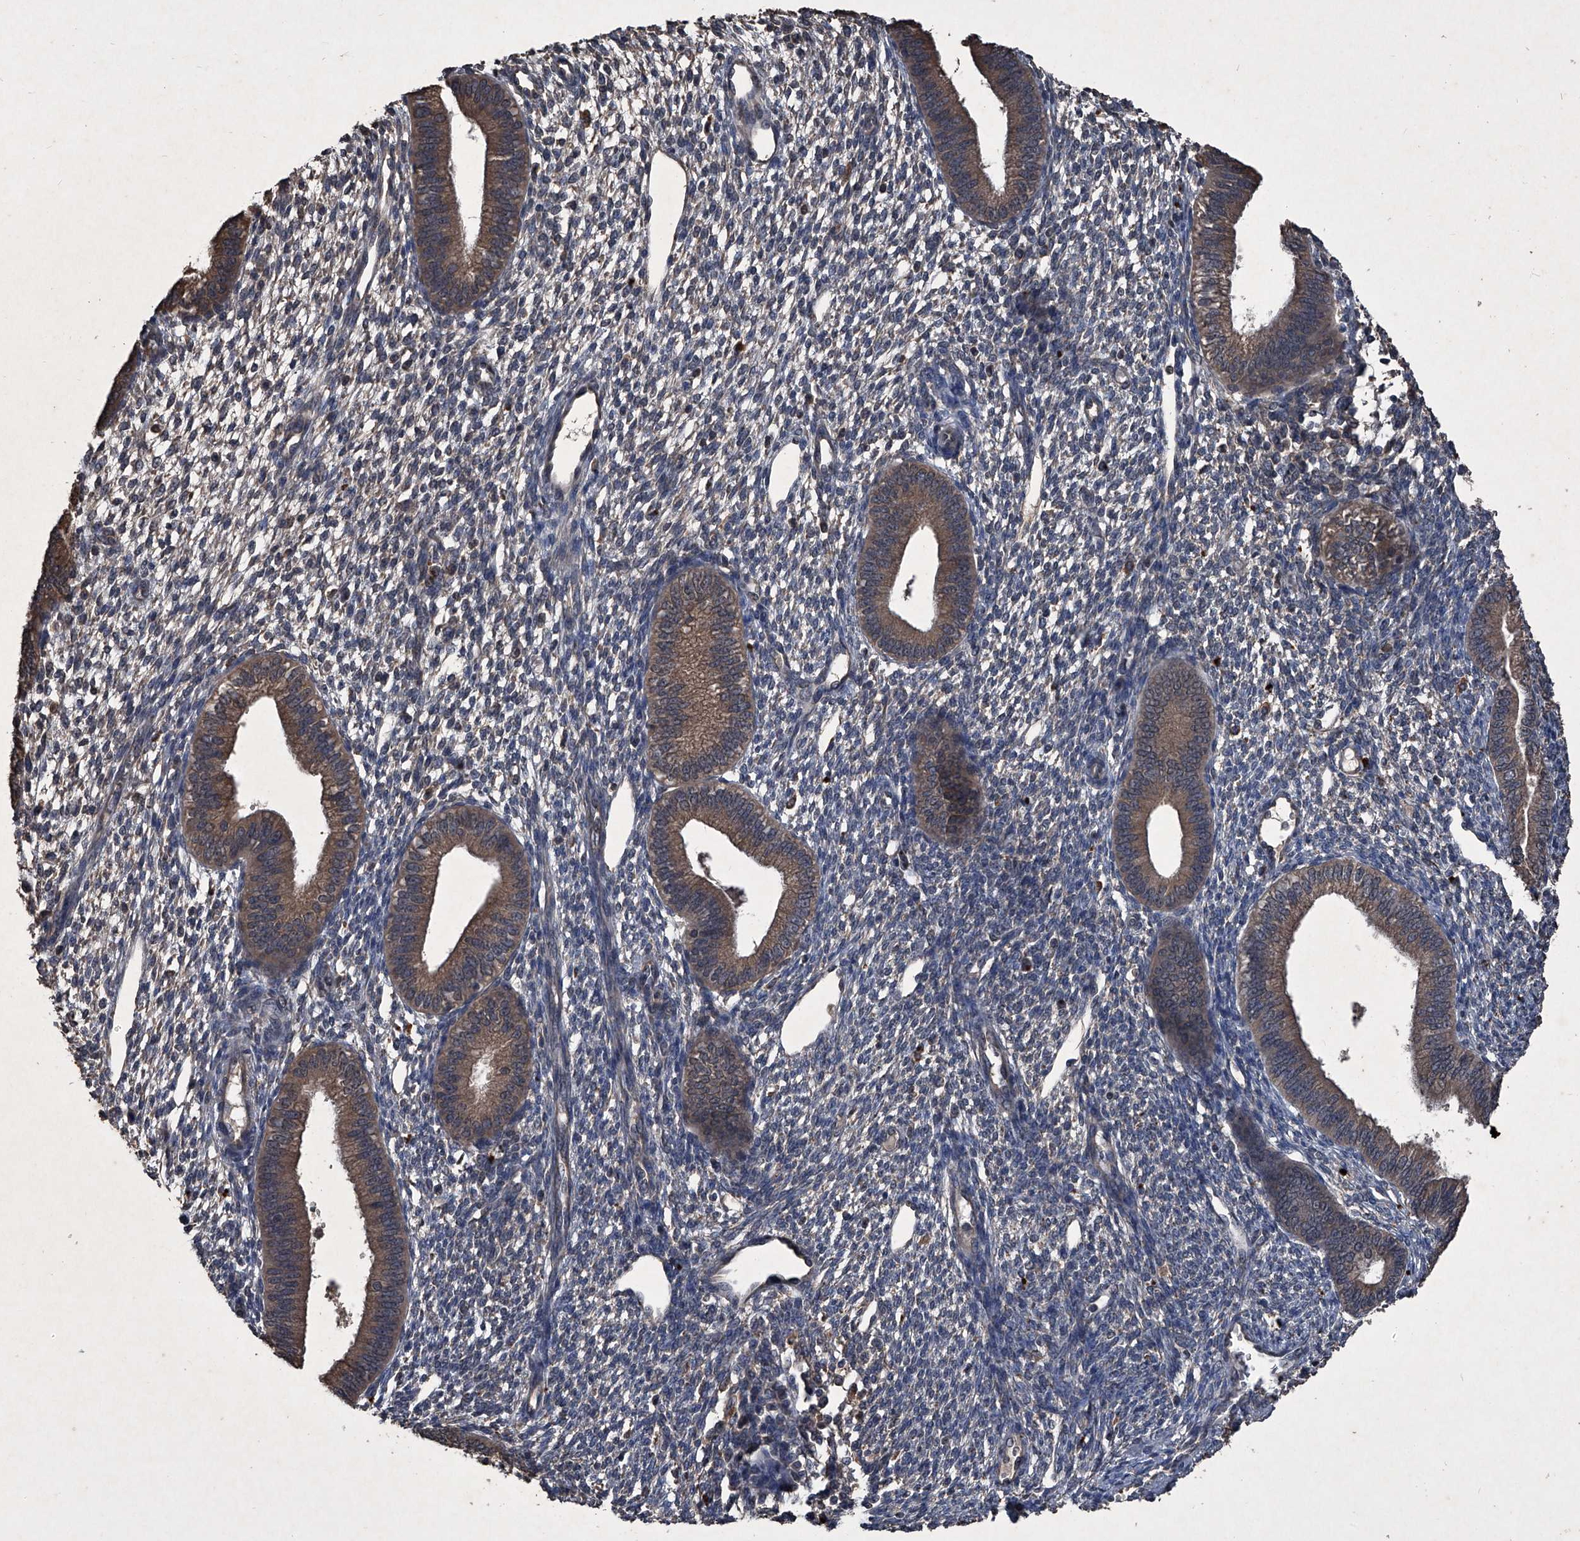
{"staining": {"intensity": "negative", "quantity": "none", "location": "none"}, "tissue": "endometrium", "cell_type": "Cells in endometrial stroma", "image_type": "normal", "snomed": [{"axis": "morphology", "description": "Normal tissue, NOS"}, {"axis": "topography", "description": "Endometrium"}], "caption": "This is a micrograph of immunohistochemistry (IHC) staining of unremarkable endometrium, which shows no staining in cells in endometrial stroma. (Brightfield microscopy of DAB IHC at high magnification).", "gene": "MAPKAP1", "patient": {"sex": "female", "age": 46}}